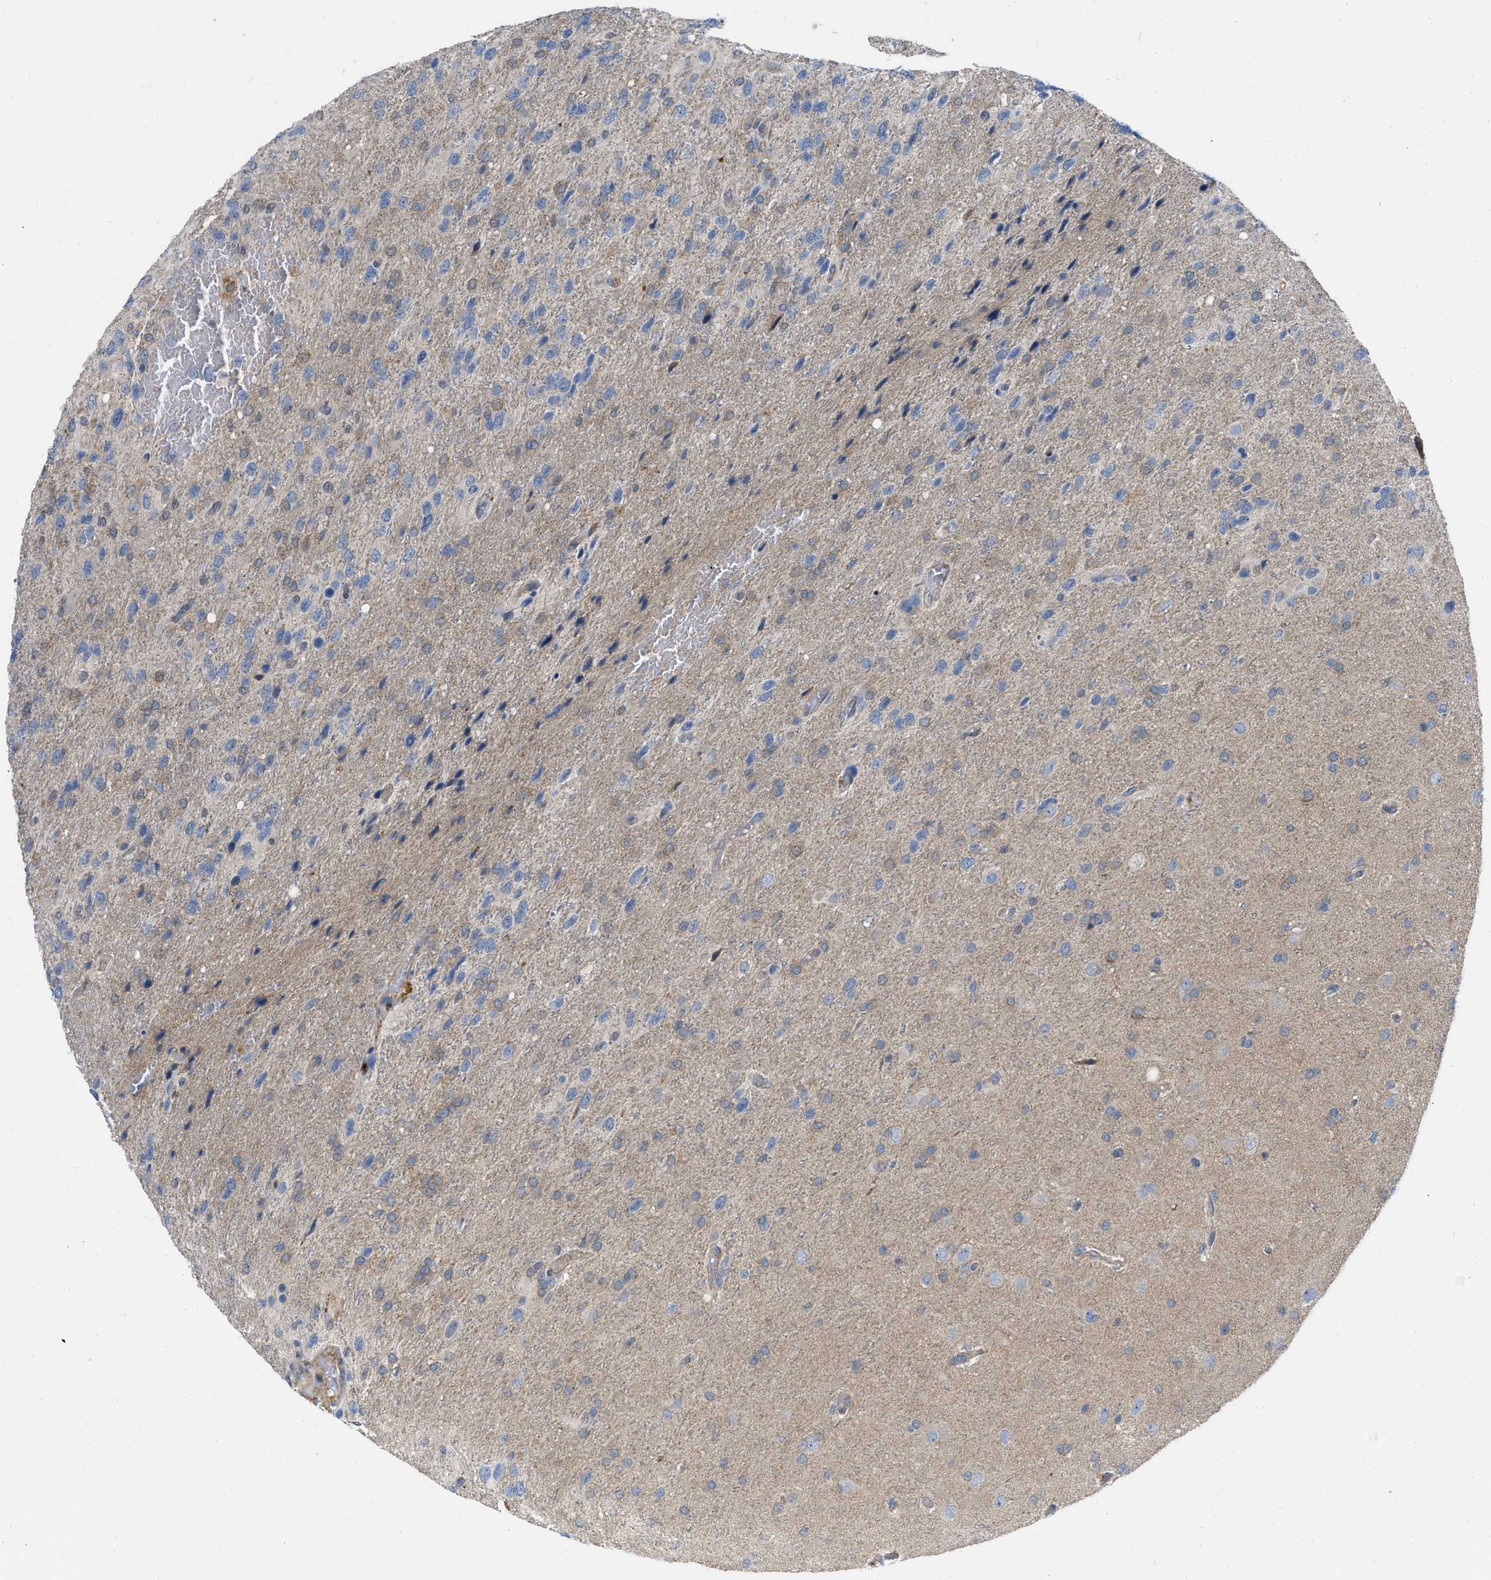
{"staining": {"intensity": "negative", "quantity": "none", "location": "none"}, "tissue": "glioma", "cell_type": "Tumor cells", "image_type": "cancer", "snomed": [{"axis": "morphology", "description": "Glioma, malignant, High grade"}, {"axis": "topography", "description": "Brain"}], "caption": "Immunohistochemistry histopathology image of high-grade glioma (malignant) stained for a protein (brown), which reveals no expression in tumor cells.", "gene": "NAPEPLD", "patient": {"sex": "female", "age": 58}}